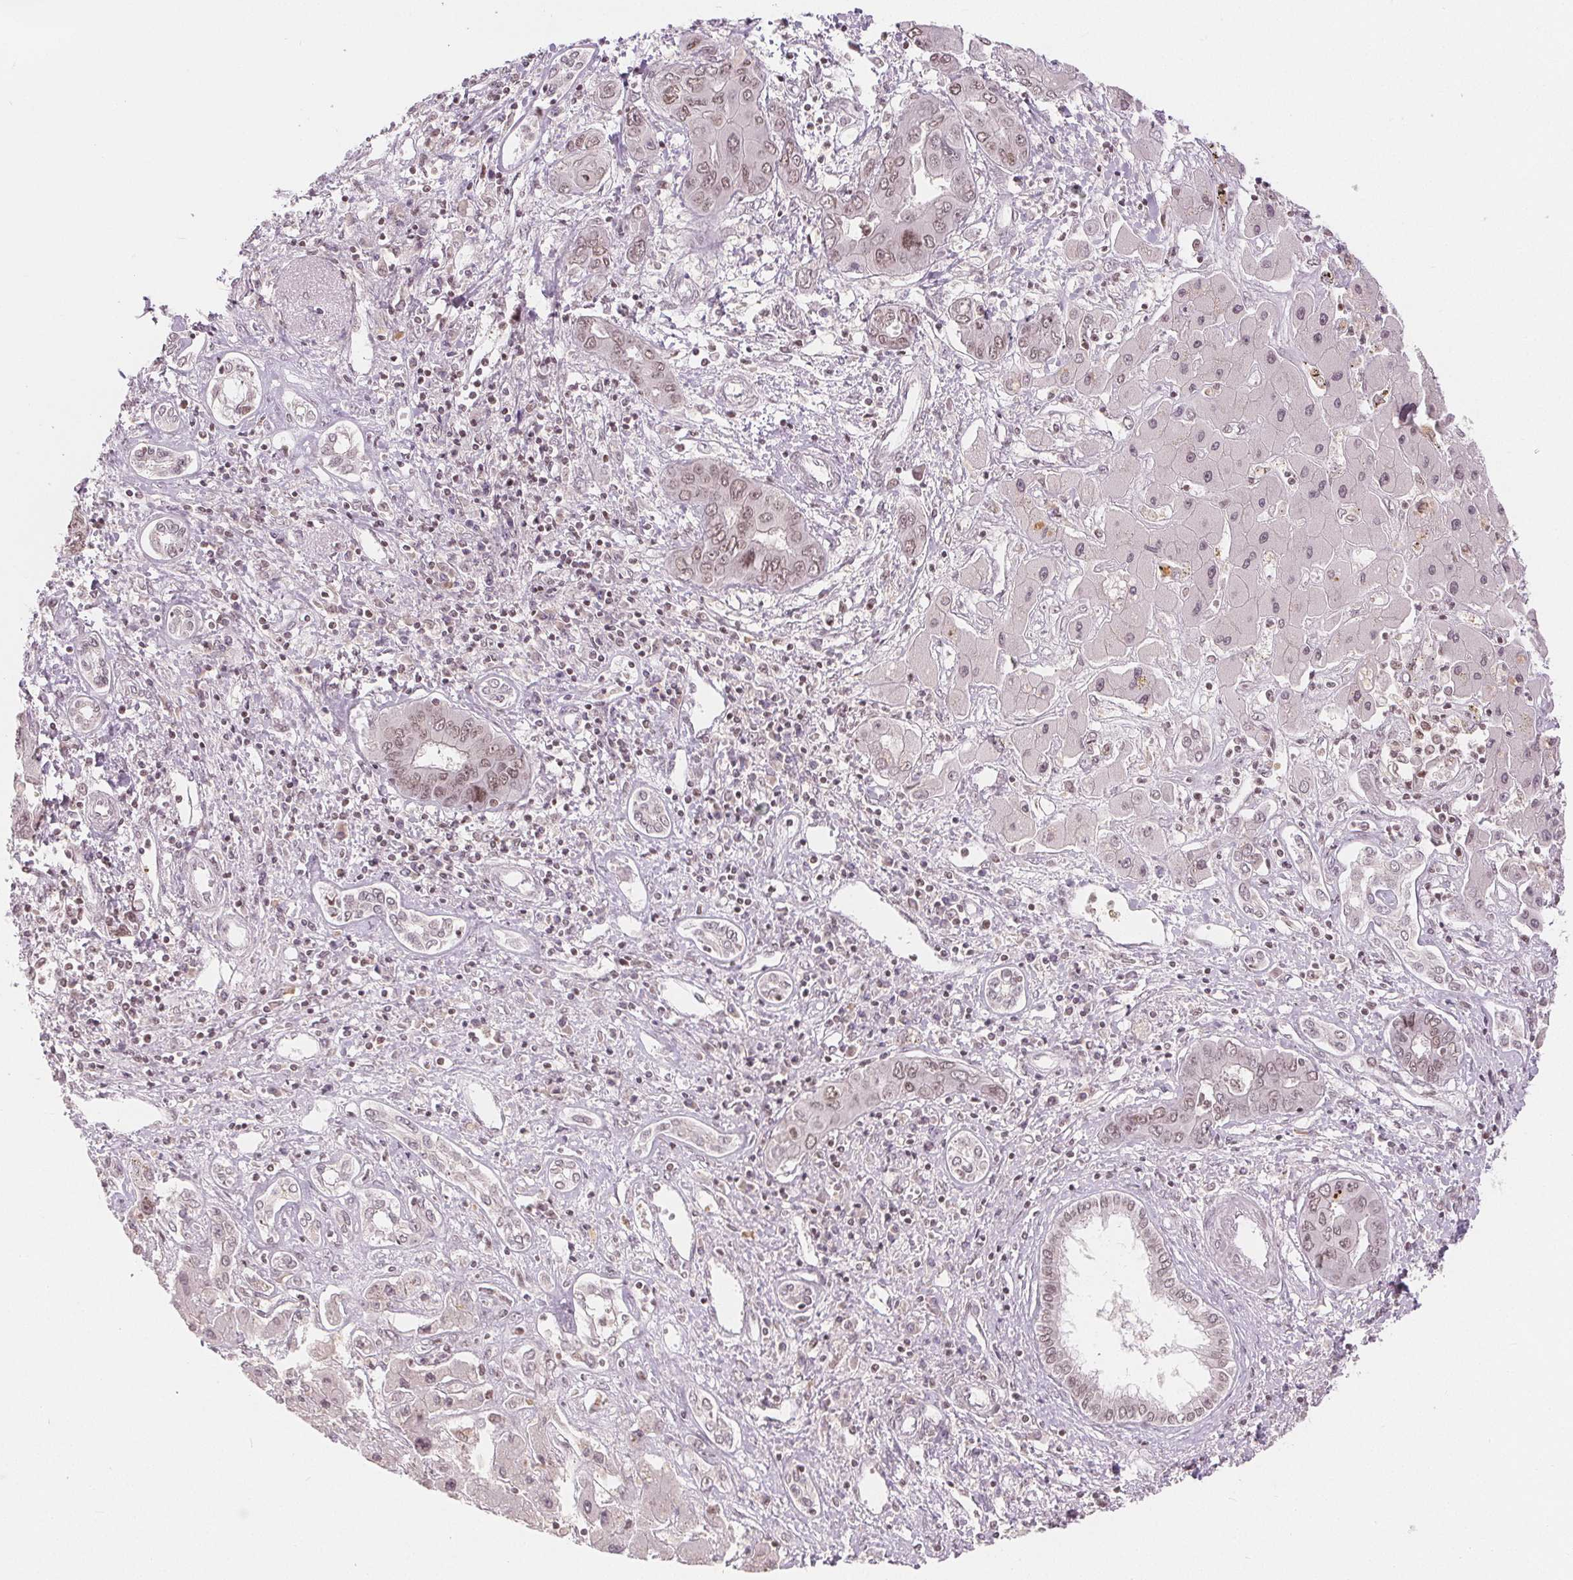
{"staining": {"intensity": "weak", "quantity": ">75%", "location": "nuclear"}, "tissue": "liver cancer", "cell_type": "Tumor cells", "image_type": "cancer", "snomed": [{"axis": "morphology", "description": "Cholangiocarcinoma"}, {"axis": "topography", "description": "Liver"}], "caption": "Human liver cholangiocarcinoma stained for a protein (brown) shows weak nuclear positive positivity in approximately >75% of tumor cells.", "gene": "DEK", "patient": {"sex": "male", "age": 67}}